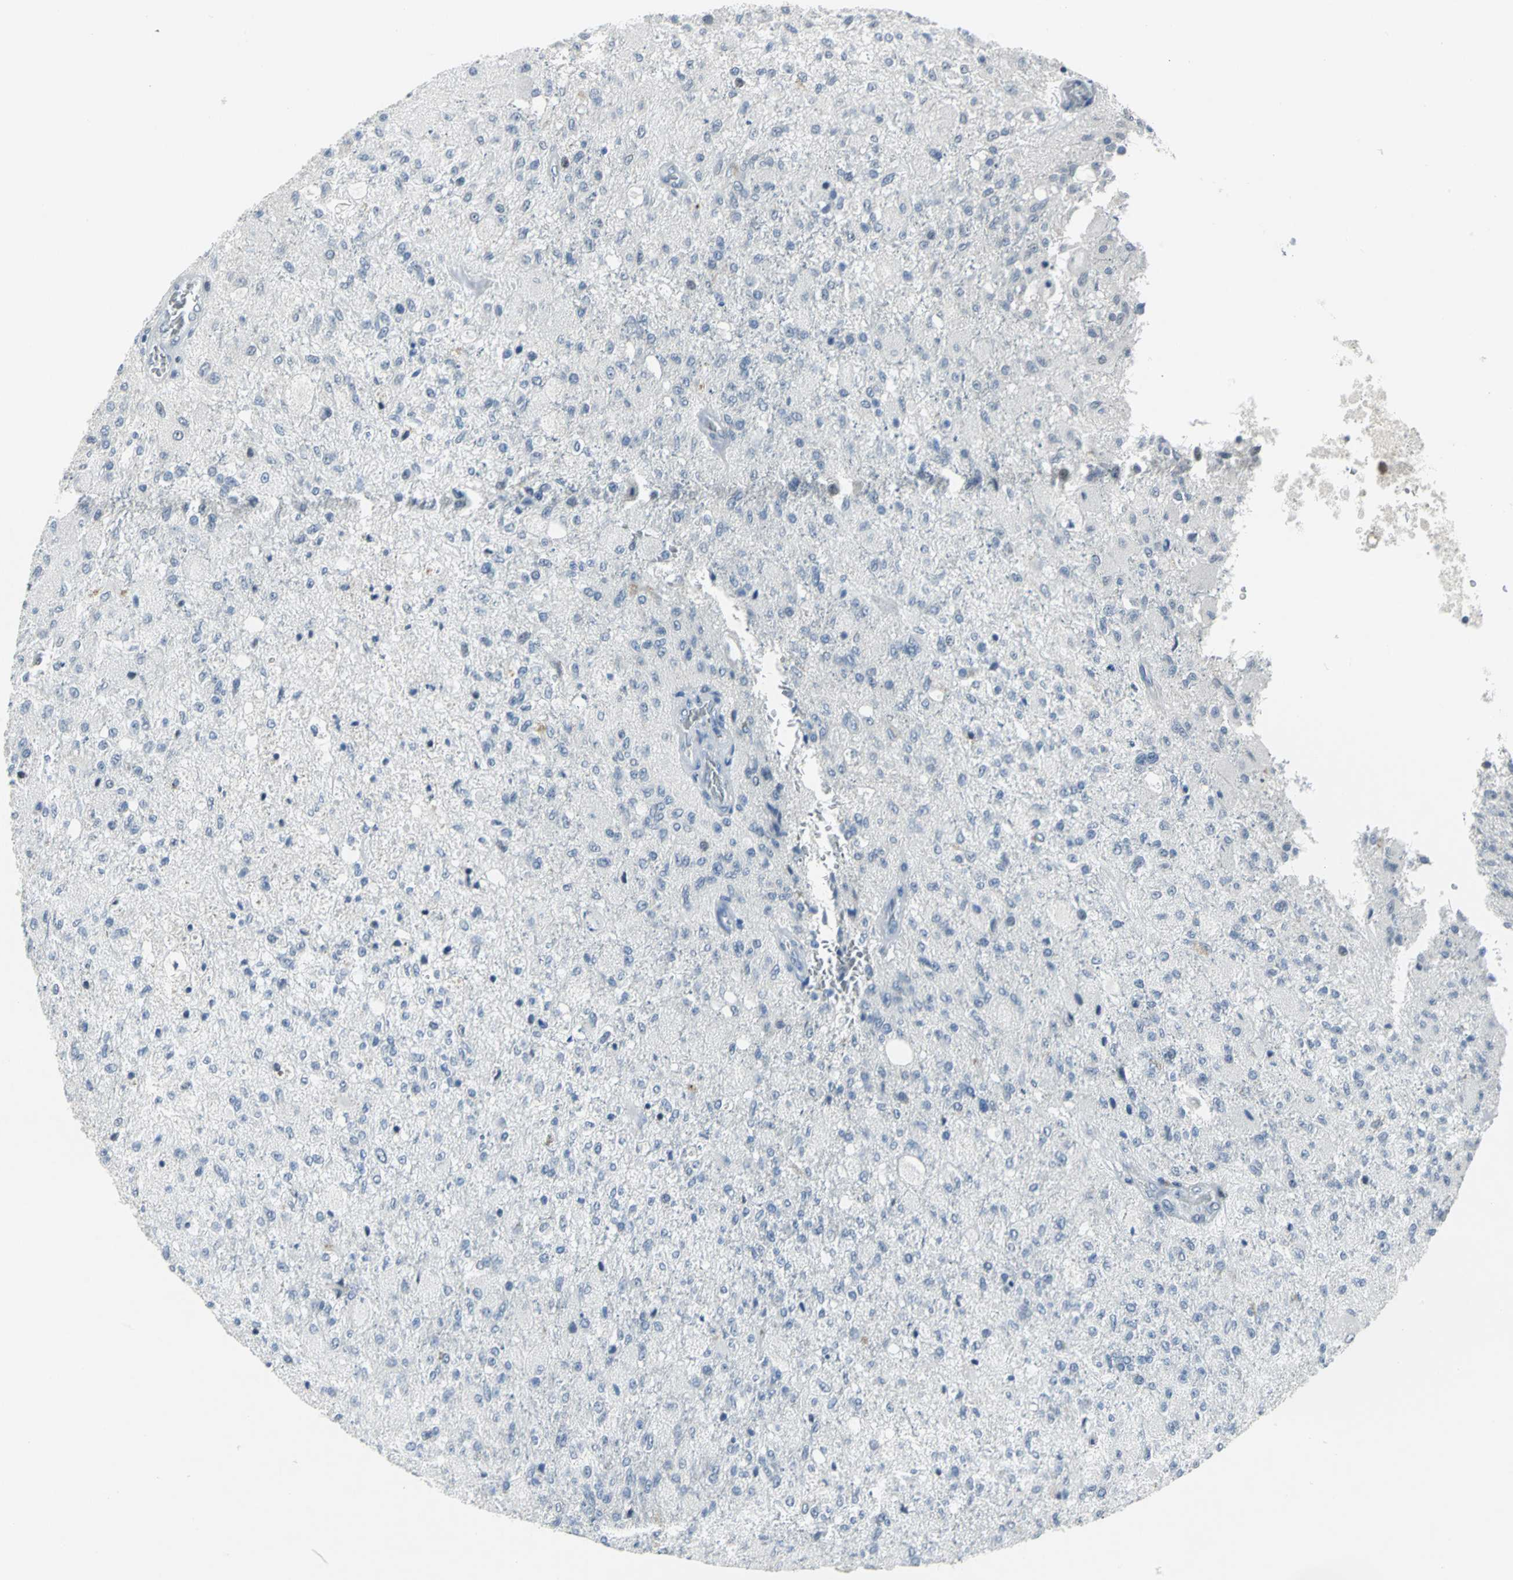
{"staining": {"intensity": "negative", "quantity": "none", "location": "none"}, "tissue": "glioma", "cell_type": "Tumor cells", "image_type": "cancer", "snomed": [{"axis": "morphology", "description": "Normal tissue, NOS"}, {"axis": "morphology", "description": "Glioma, malignant, High grade"}, {"axis": "topography", "description": "Cerebral cortex"}], "caption": "Immunohistochemistry (IHC) histopathology image of malignant glioma (high-grade) stained for a protein (brown), which exhibits no staining in tumor cells.", "gene": "RPA1", "patient": {"sex": "male", "age": 77}}